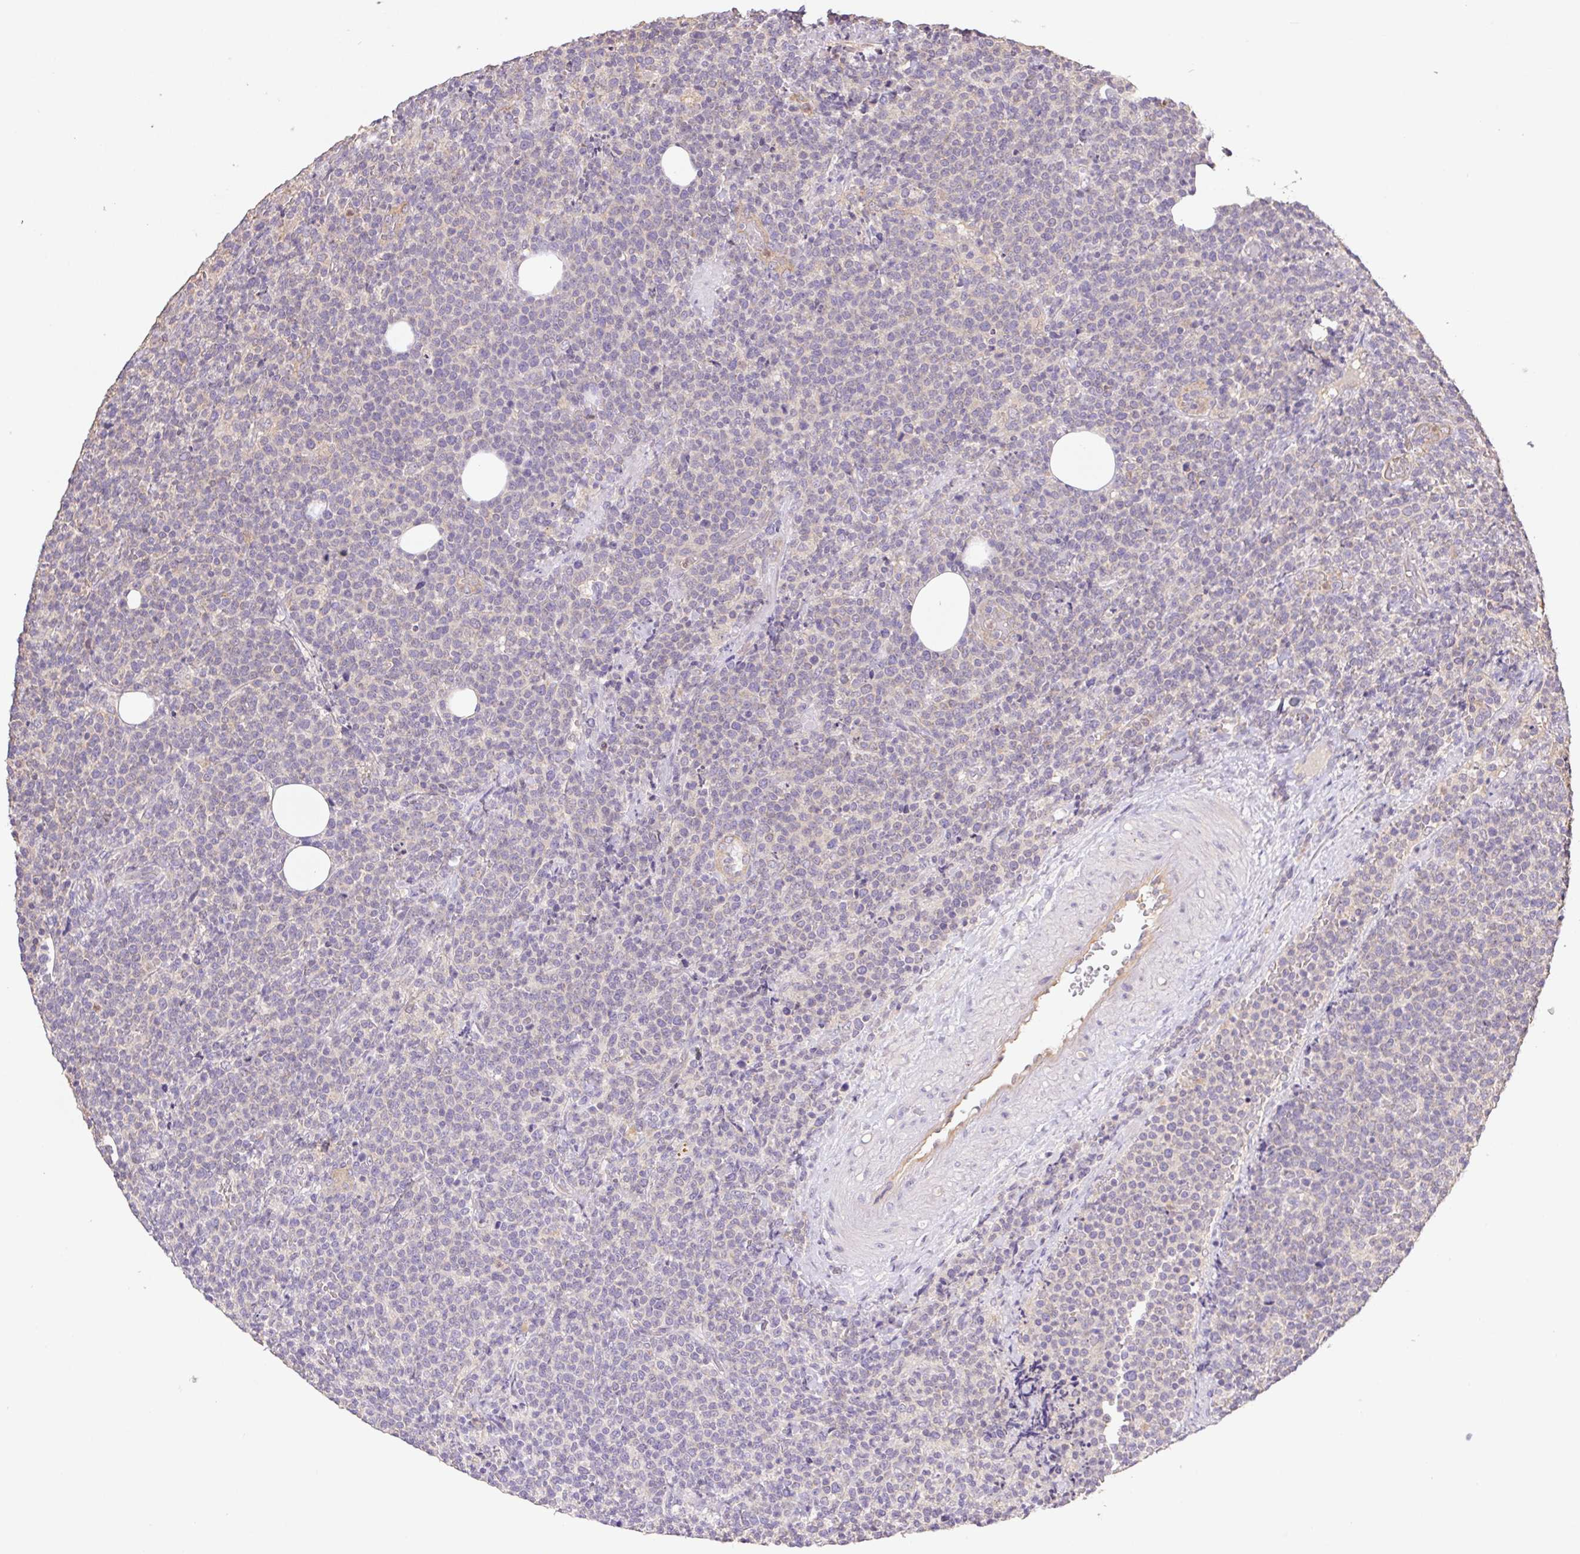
{"staining": {"intensity": "negative", "quantity": "none", "location": "none"}, "tissue": "lymphoma", "cell_type": "Tumor cells", "image_type": "cancer", "snomed": [{"axis": "morphology", "description": "Malignant lymphoma, non-Hodgkin's type, High grade"}, {"axis": "topography", "description": "Lymph node"}], "caption": "Malignant lymphoma, non-Hodgkin's type (high-grade) was stained to show a protein in brown. There is no significant positivity in tumor cells.", "gene": "RAB11A", "patient": {"sex": "male", "age": 61}}